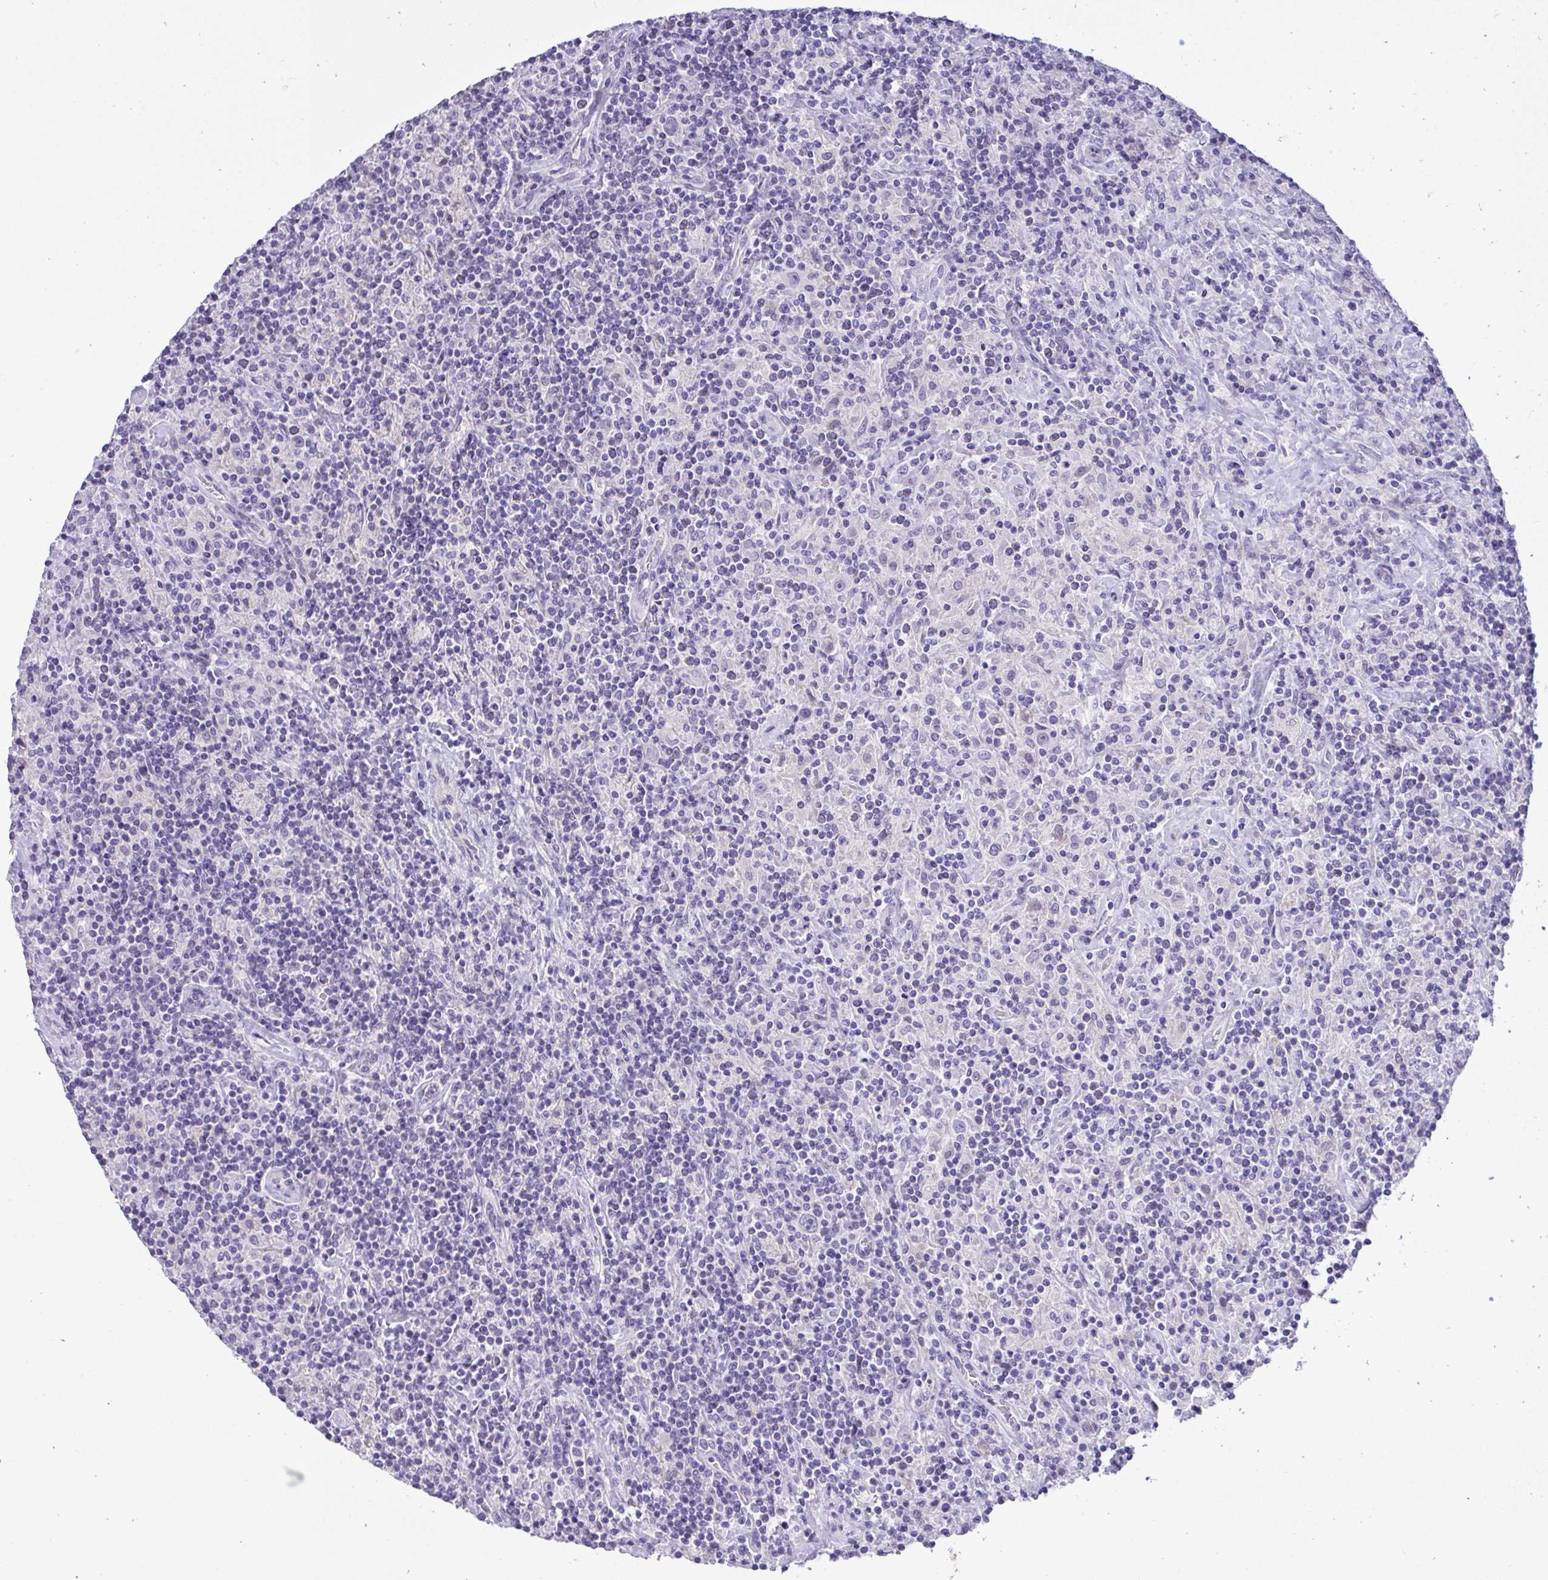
{"staining": {"intensity": "negative", "quantity": "none", "location": "none"}, "tissue": "lymphoma", "cell_type": "Tumor cells", "image_type": "cancer", "snomed": [{"axis": "morphology", "description": "Hodgkin's disease, NOS"}, {"axis": "topography", "description": "Lymph node"}], "caption": "Immunohistochemistry of Hodgkin's disease exhibits no positivity in tumor cells.", "gene": "TMCO5A", "patient": {"sex": "male", "age": 70}}